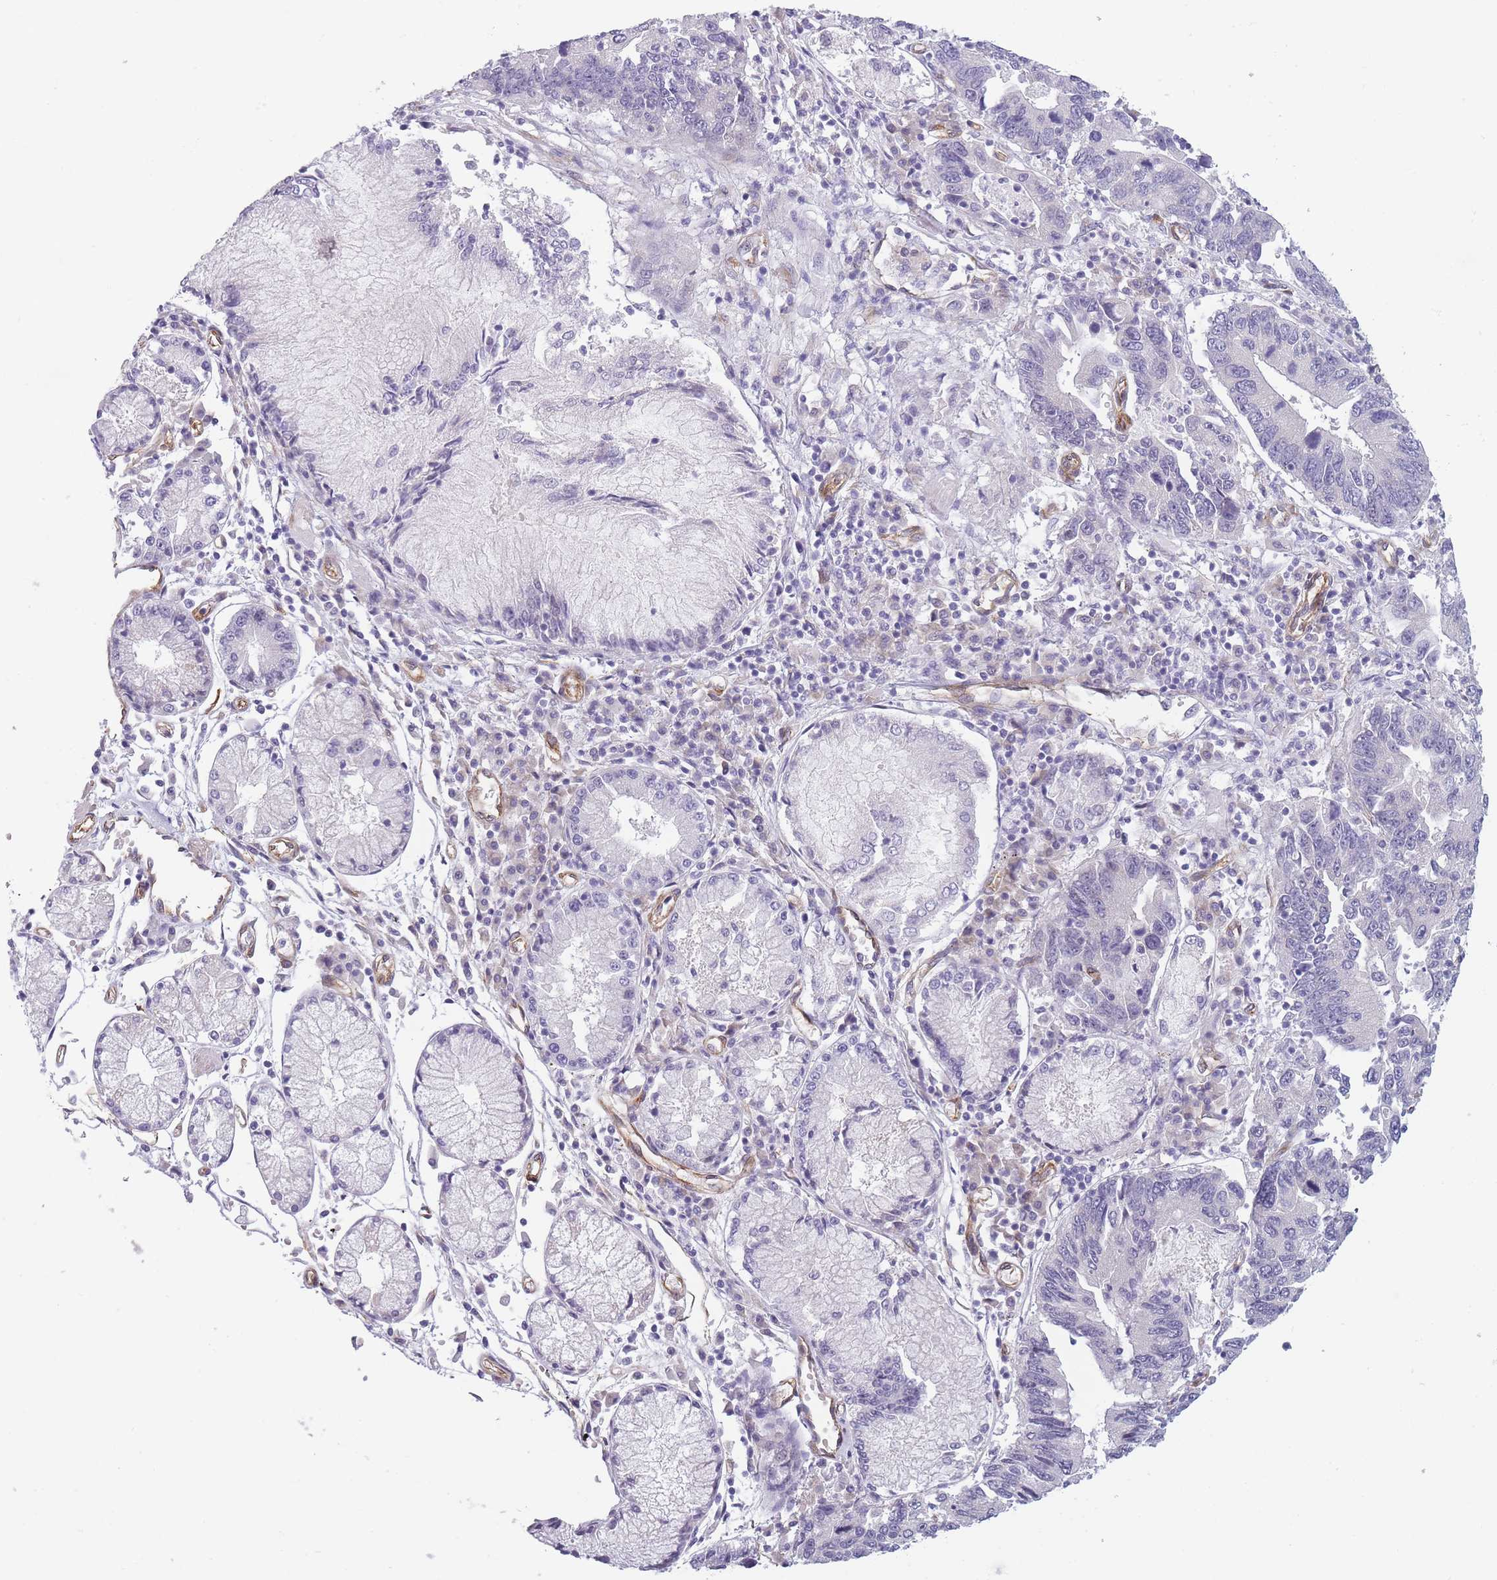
{"staining": {"intensity": "negative", "quantity": "none", "location": "none"}, "tissue": "stomach cancer", "cell_type": "Tumor cells", "image_type": "cancer", "snomed": [{"axis": "morphology", "description": "Adenocarcinoma, NOS"}, {"axis": "topography", "description": "Stomach"}], "caption": "IHC of adenocarcinoma (stomach) reveals no expression in tumor cells.", "gene": "OR6B3", "patient": {"sex": "male", "age": 59}}